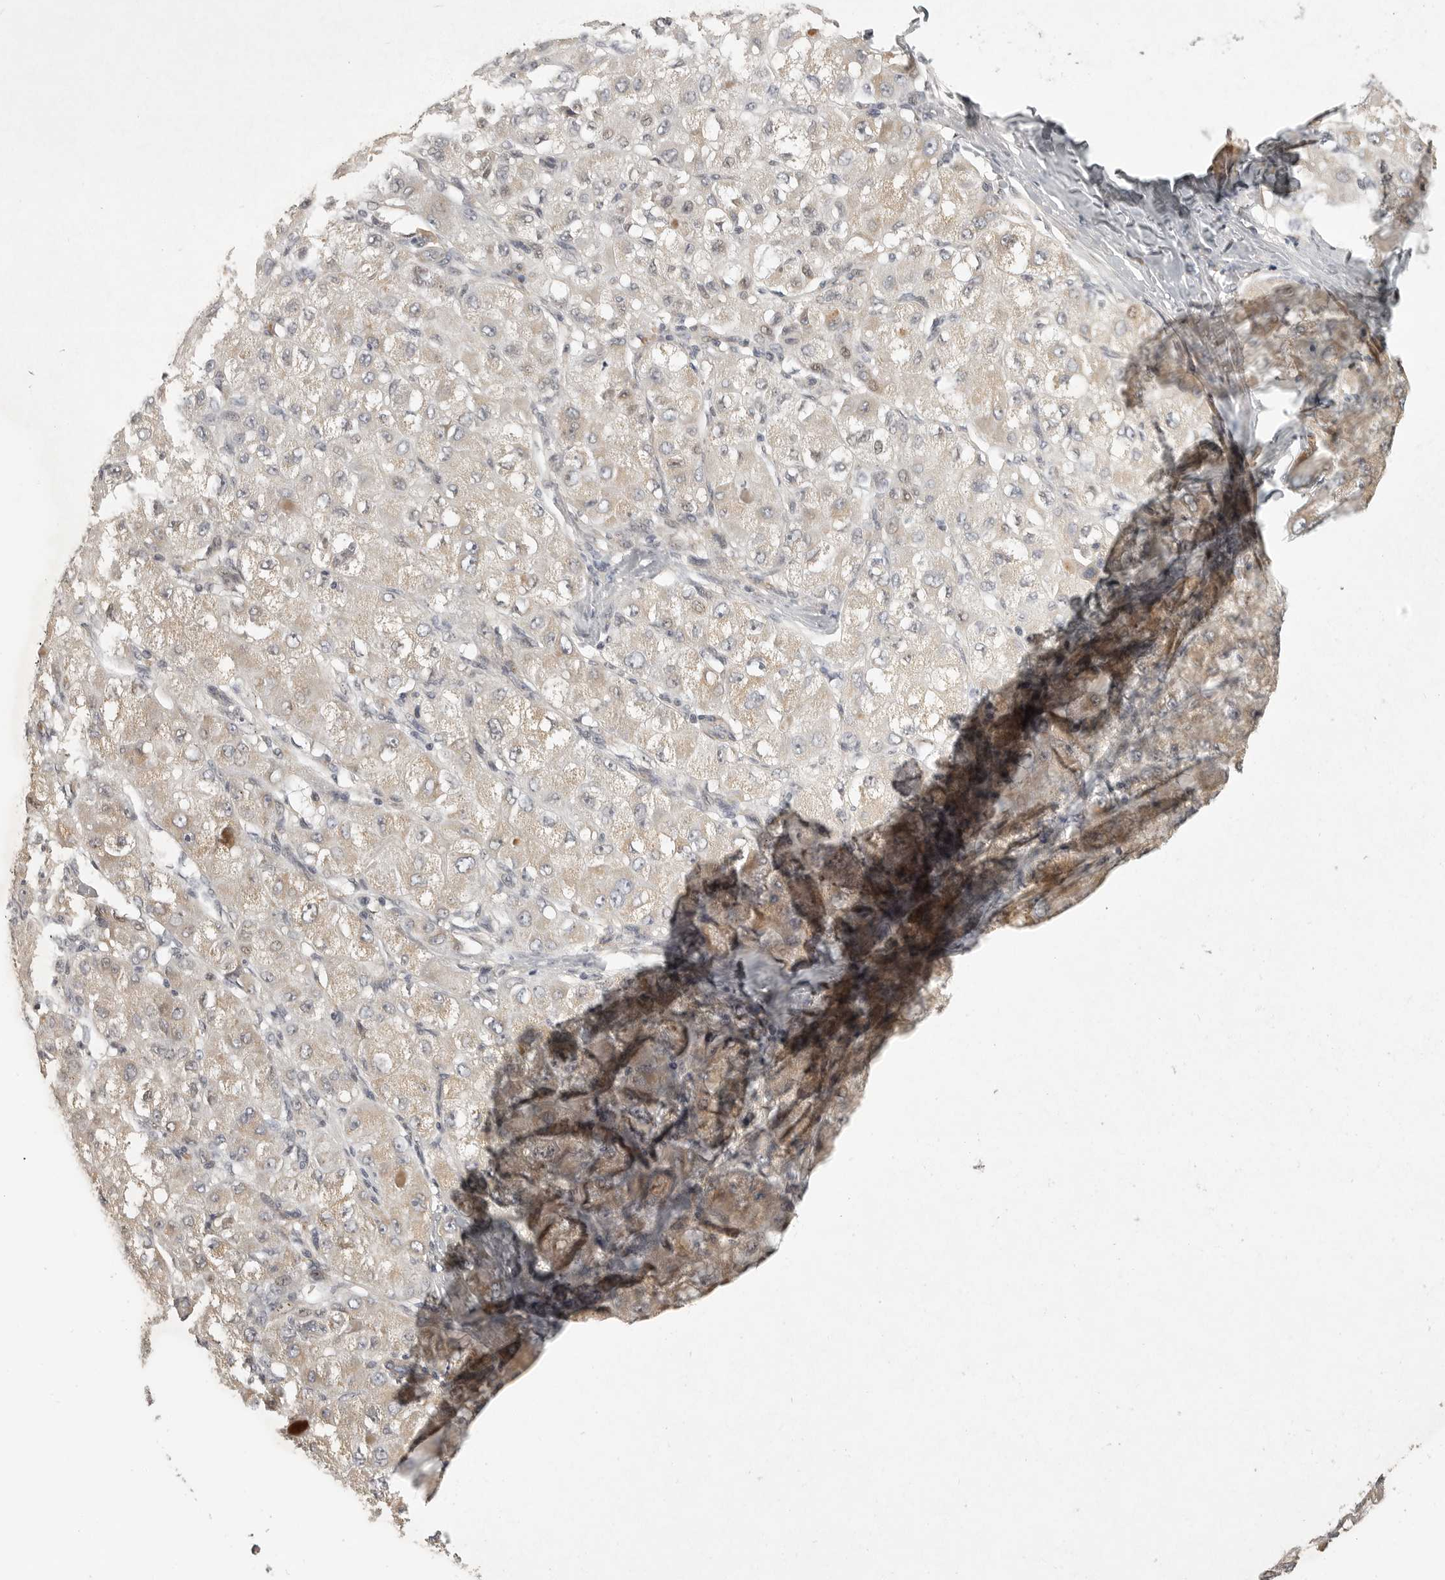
{"staining": {"intensity": "negative", "quantity": "none", "location": "none"}, "tissue": "liver cancer", "cell_type": "Tumor cells", "image_type": "cancer", "snomed": [{"axis": "morphology", "description": "Carcinoma, Hepatocellular, NOS"}, {"axis": "topography", "description": "Liver"}], "caption": "An image of human liver cancer (hepatocellular carcinoma) is negative for staining in tumor cells.", "gene": "POLE2", "patient": {"sex": "male", "age": 80}}